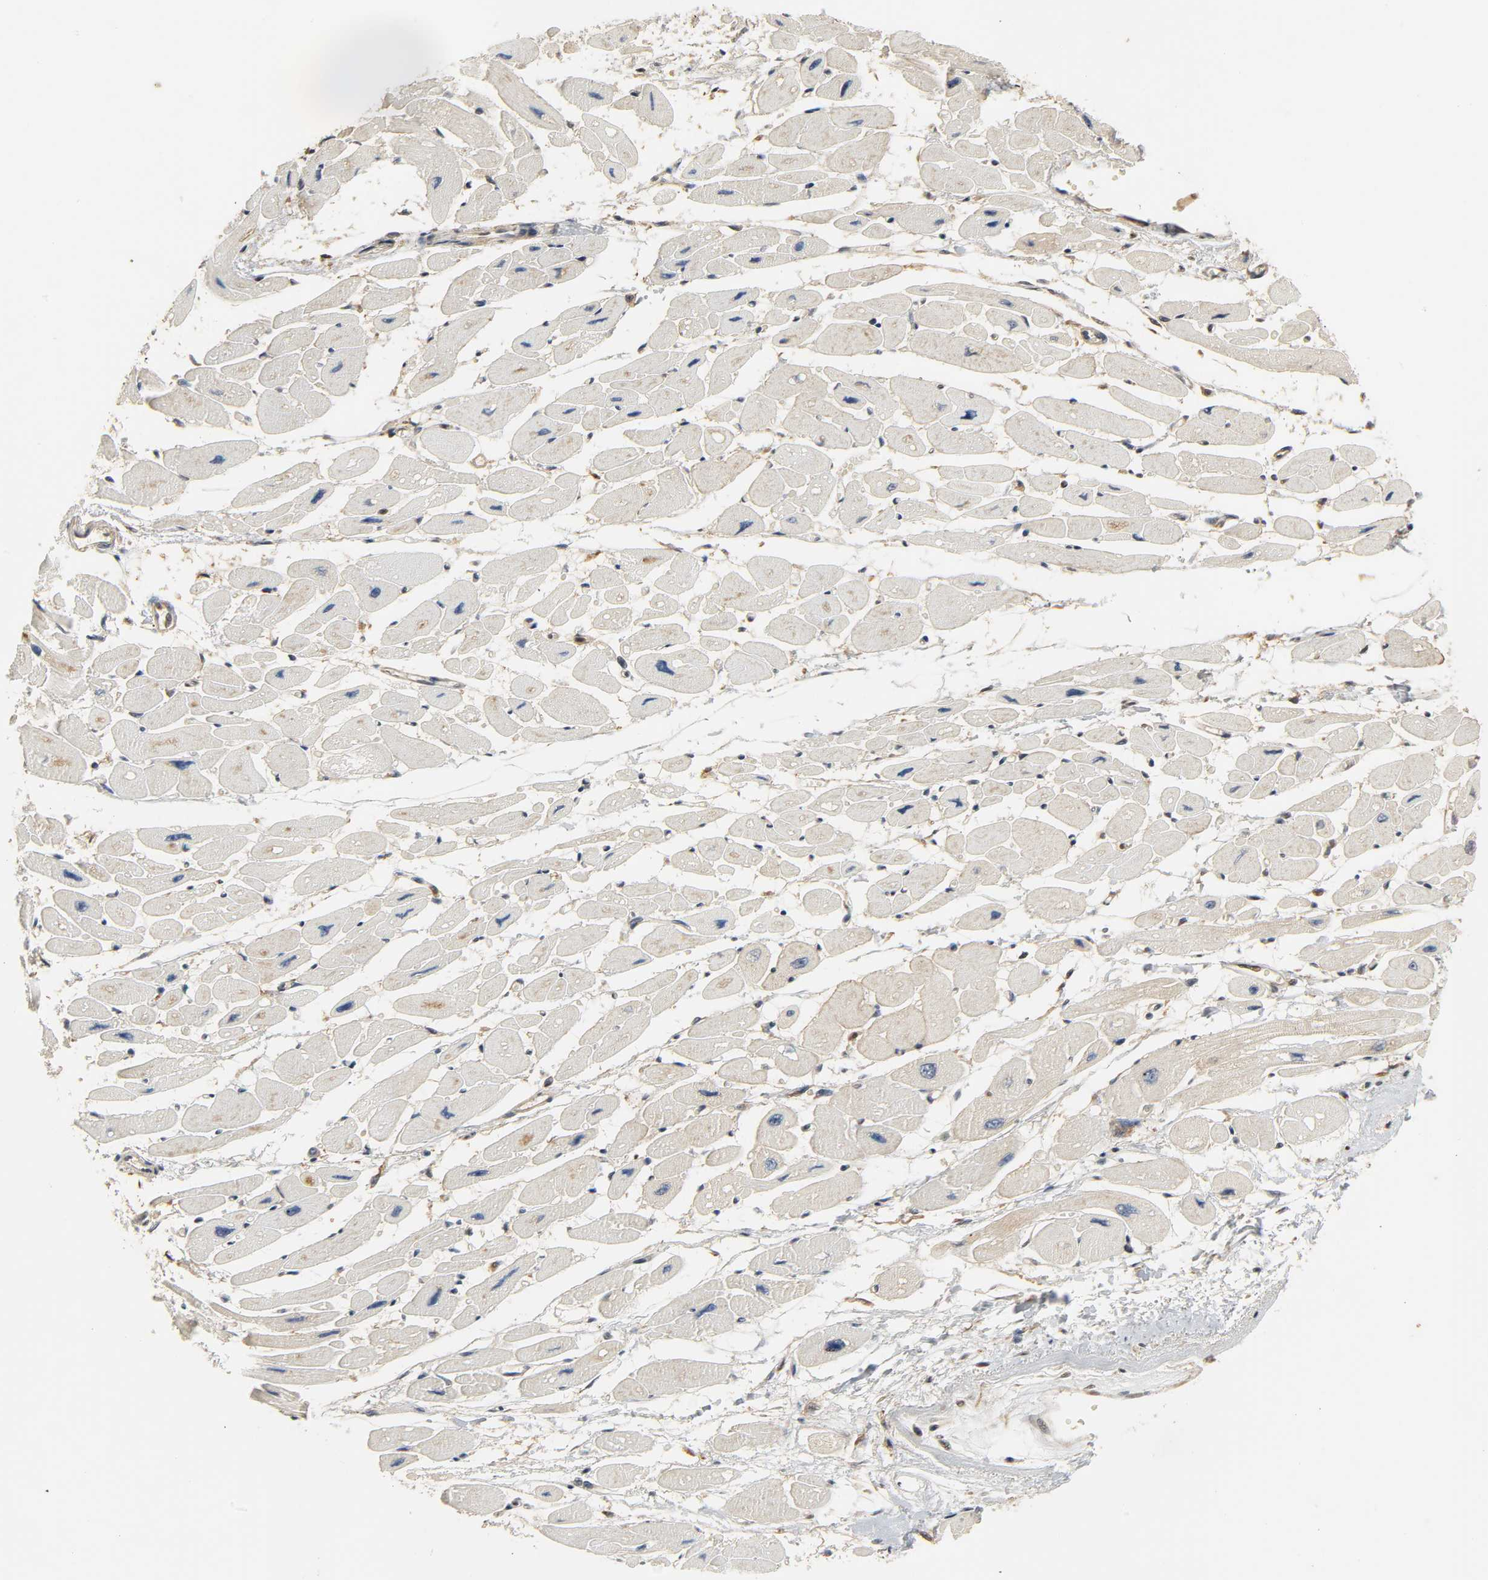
{"staining": {"intensity": "weak", "quantity": "<25%", "location": "nuclear"}, "tissue": "heart muscle", "cell_type": "Cardiomyocytes", "image_type": "normal", "snomed": [{"axis": "morphology", "description": "Normal tissue, NOS"}, {"axis": "topography", "description": "Heart"}], "caption": "The histopathology image shows no staining of cardiomyocytes in benign heart muscle. Brightfield microscopy of immunohistochemistry (IHC) stained with DAB (brown) and hematoxylin (blue), captured at high magnification.", "gene": "ZFPM2", "patient": {"sex": "female", "age": 54}}